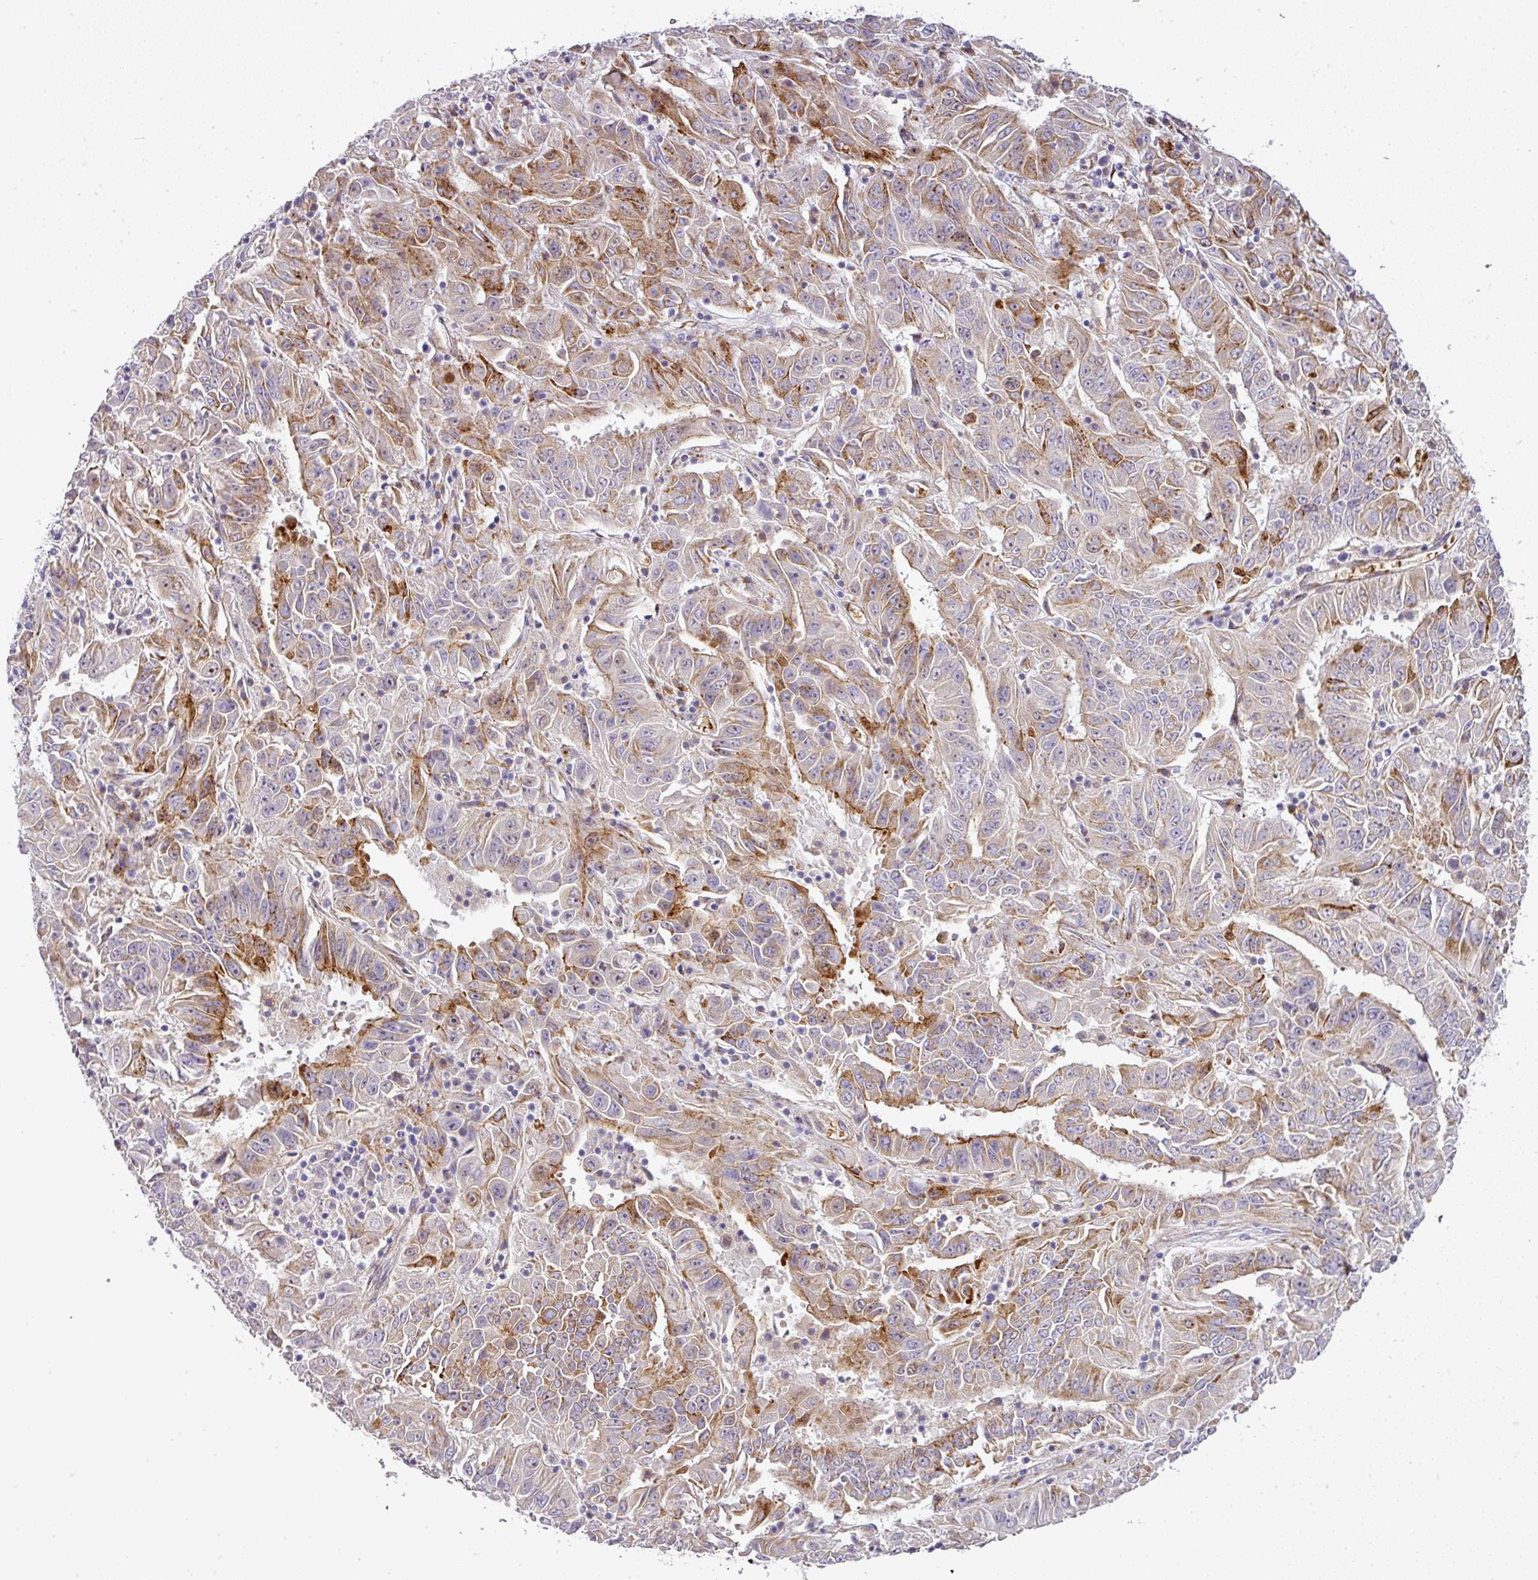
{"staining": {"intensity": "moderate", "quantity": "25%-75%", "location": "cytoplasmic/membranous,nuclear"}, "tissue": "pancreatic cancer", "cell_type": "Tumor cells", "image_type": "cancer", "snomed": [{"axis": "morphology", "description": "Adenocarcinoma, NOS"}, {"axis": "topography", "description": "Pancreas"}], "caption": "A histopathology image showing moderate cytoplasmic/membranous and nuclear expression in approximately 25%-75% of tumor cells in pancreatic adenocarcinoma, as visualized by brown immunohistochemical staining.", "gene": "ATP6V1F", "patient": {"sex": "male", "age": 63}}